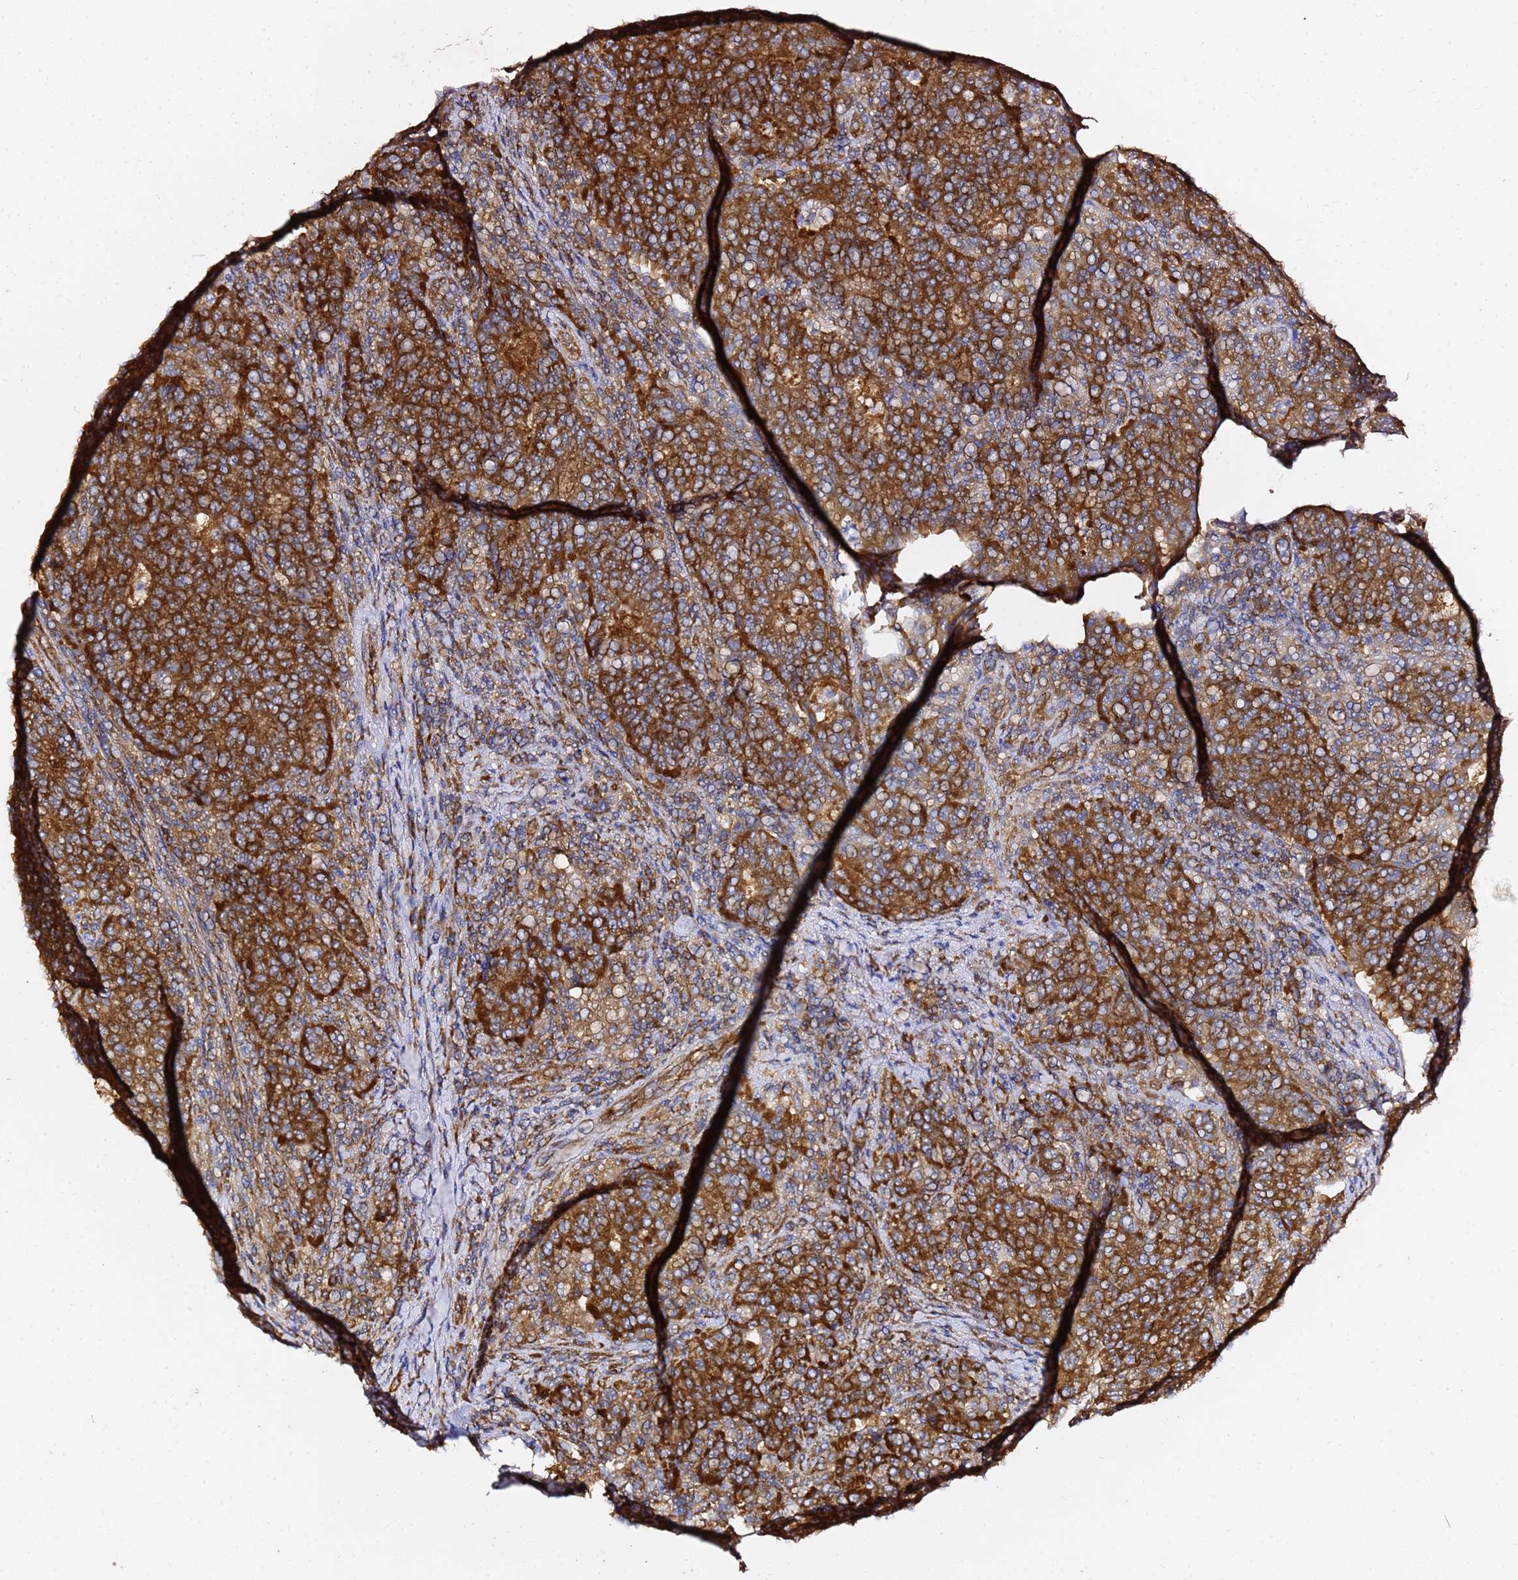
{"staining": {"intensity": "strong", "quantity": ">75%", "location": "cytoplasmic/membranous"}, "tissue": "colorectal cancer", "cell_type": "Tumor cells", "image_type": "cancer", "snomed": [{"axis": "morphology", "description": "Adenocarcinoma, NOS"}, {"axis": "topography", "description": "Colon"}], "caption": "A high amount of strong cytoplasmic/membranous expression is seen in approximately >75% of tumor cells in colorectal cancer tissue. The protein of interest is stained brown, and the nuclei are stained in blue (DAB (3,3'-diaminobenzidine) IHC with brightfield microscopy, high magnification).", "gene": "TPST1", "patient": {"sex": "female", "age": 75}}